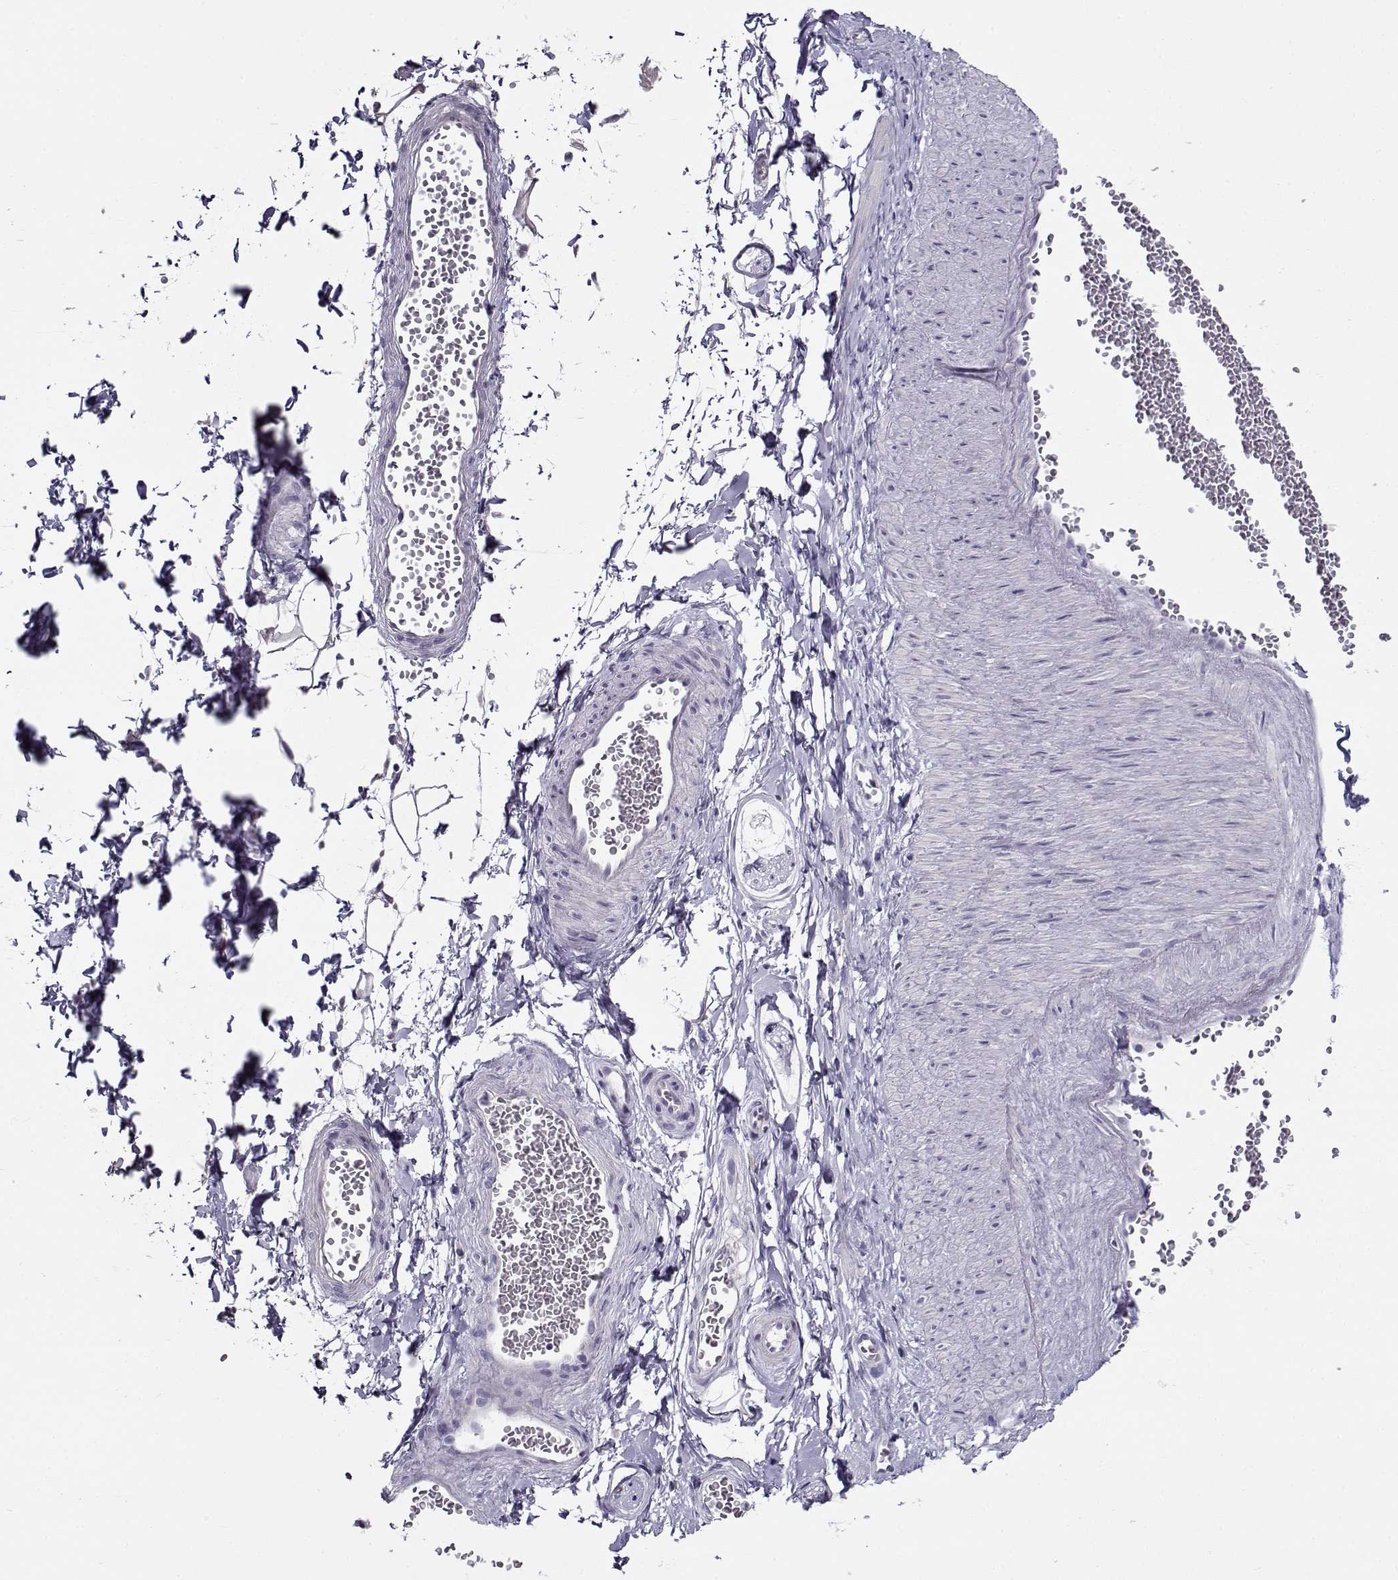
{"staining": {"intensity": "negative", "quantity": "none", "location": "none"}, "tissue": "adipose tissue", "cell_type": "Adipocytes", "image_type": "normal", "snomed": [{"axis": "morphology", "description": "Normal tissue, NOS"}, {"axis": "topography", "description": "Smooth muscle"}, {"axis": "topography", "description": "Peripheral nerve tissue"}], "caption": "DAB (3,3'-diaminobenzidine) immunohistochemical staining of unremarkable adipose tissue shows no significant positivity in adipocytes.", "gene": "FEZF1", "patient": {"sex": "male", "age": 22}}